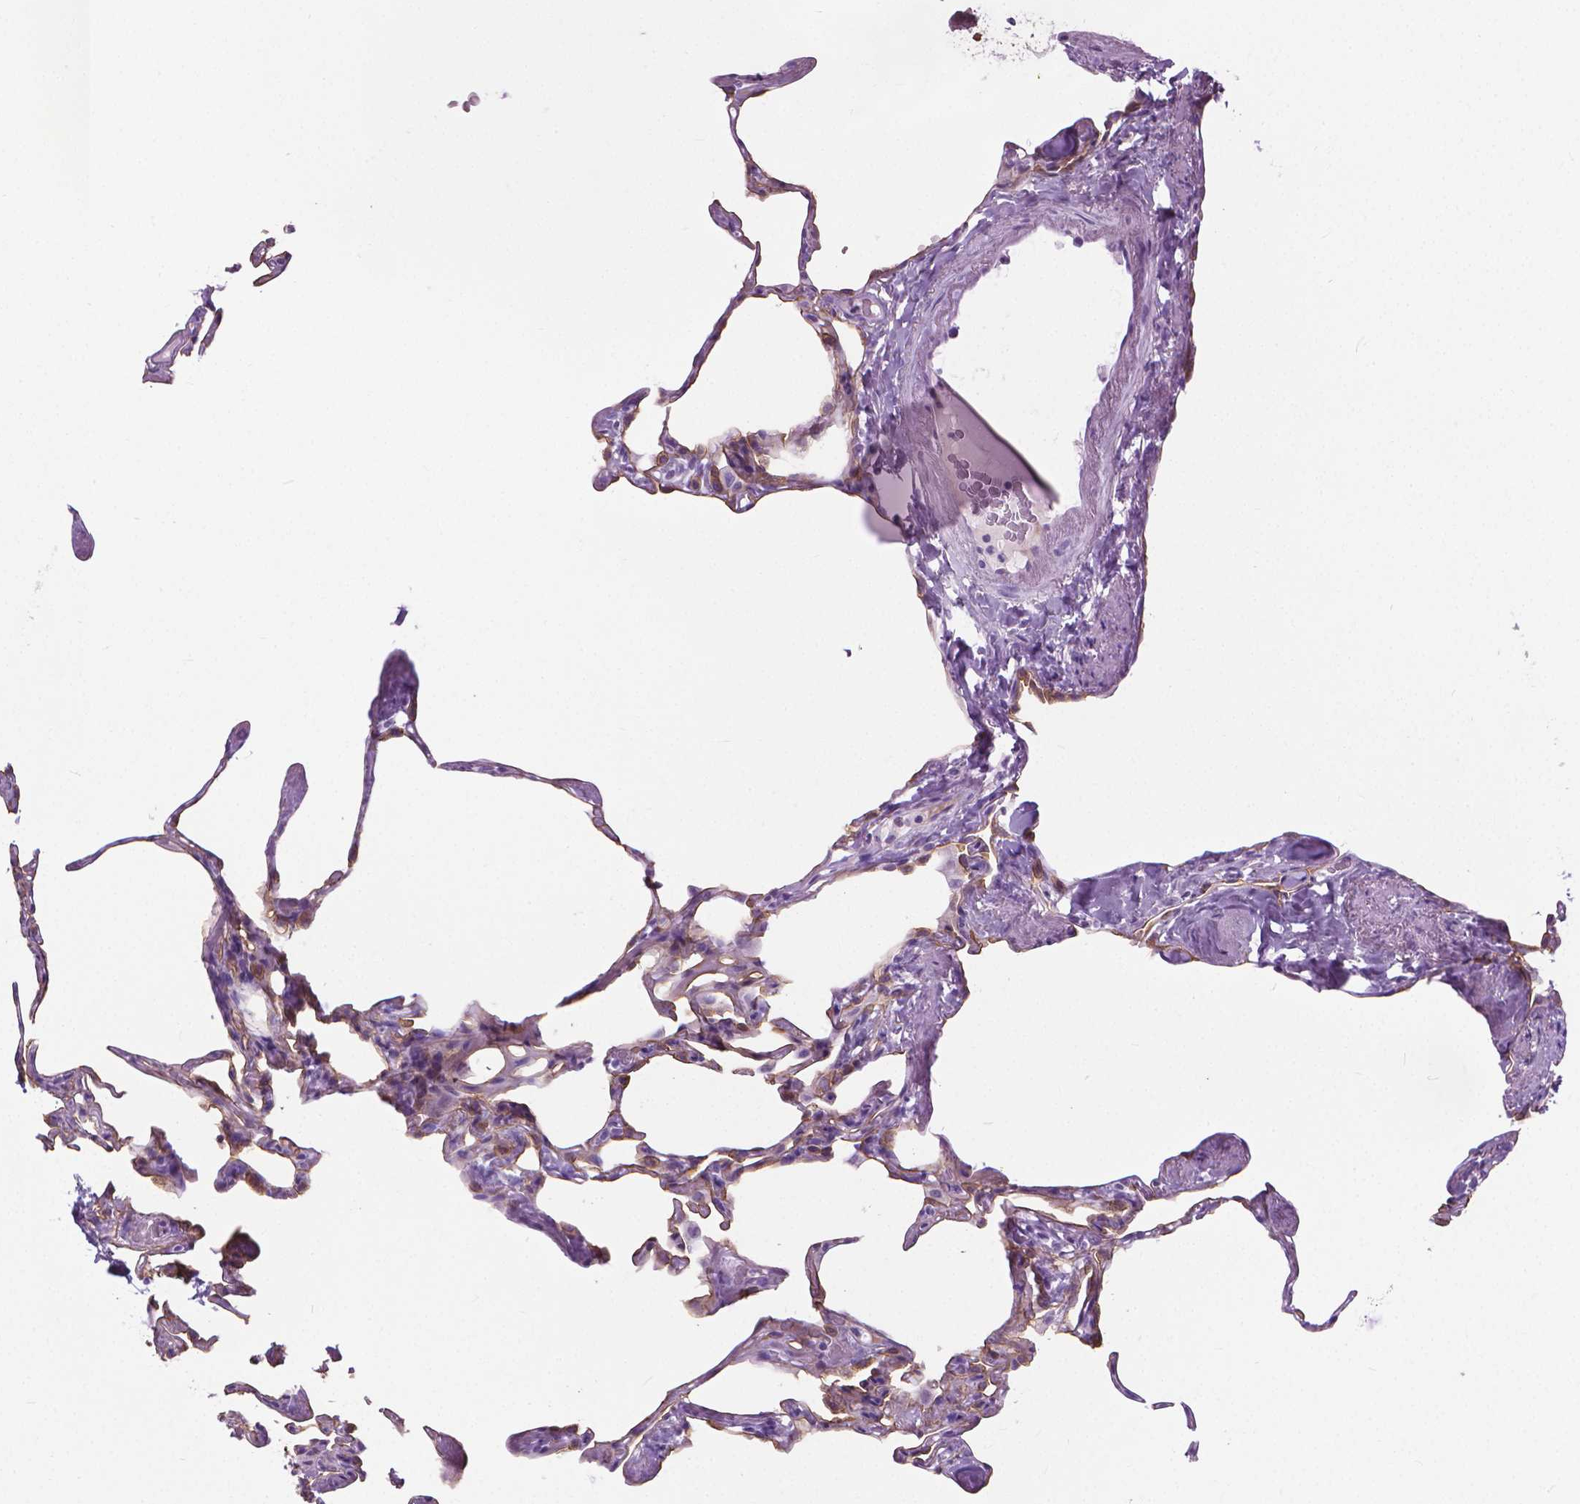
{"staining": {"intensity": "moderate", "quantity": "<25%", "location": "cytoplasmic/membranous"}, "tissue": "lung", "cell_type": "Alveolar cells", "image_type": "normal", "snomed": [{"axis": "morphology", "description": "Normal tissue, NOS"}, {"axis": "topography", "description": "Lung"}], "caption": "IHC of unremarkable human lung exhibits low levels of moderate cytoplasmic/membranous staining in approximately <25% of alveolar cells.", "gene": "HTR2B", "patient": {"sex": "male", "age": 65}}